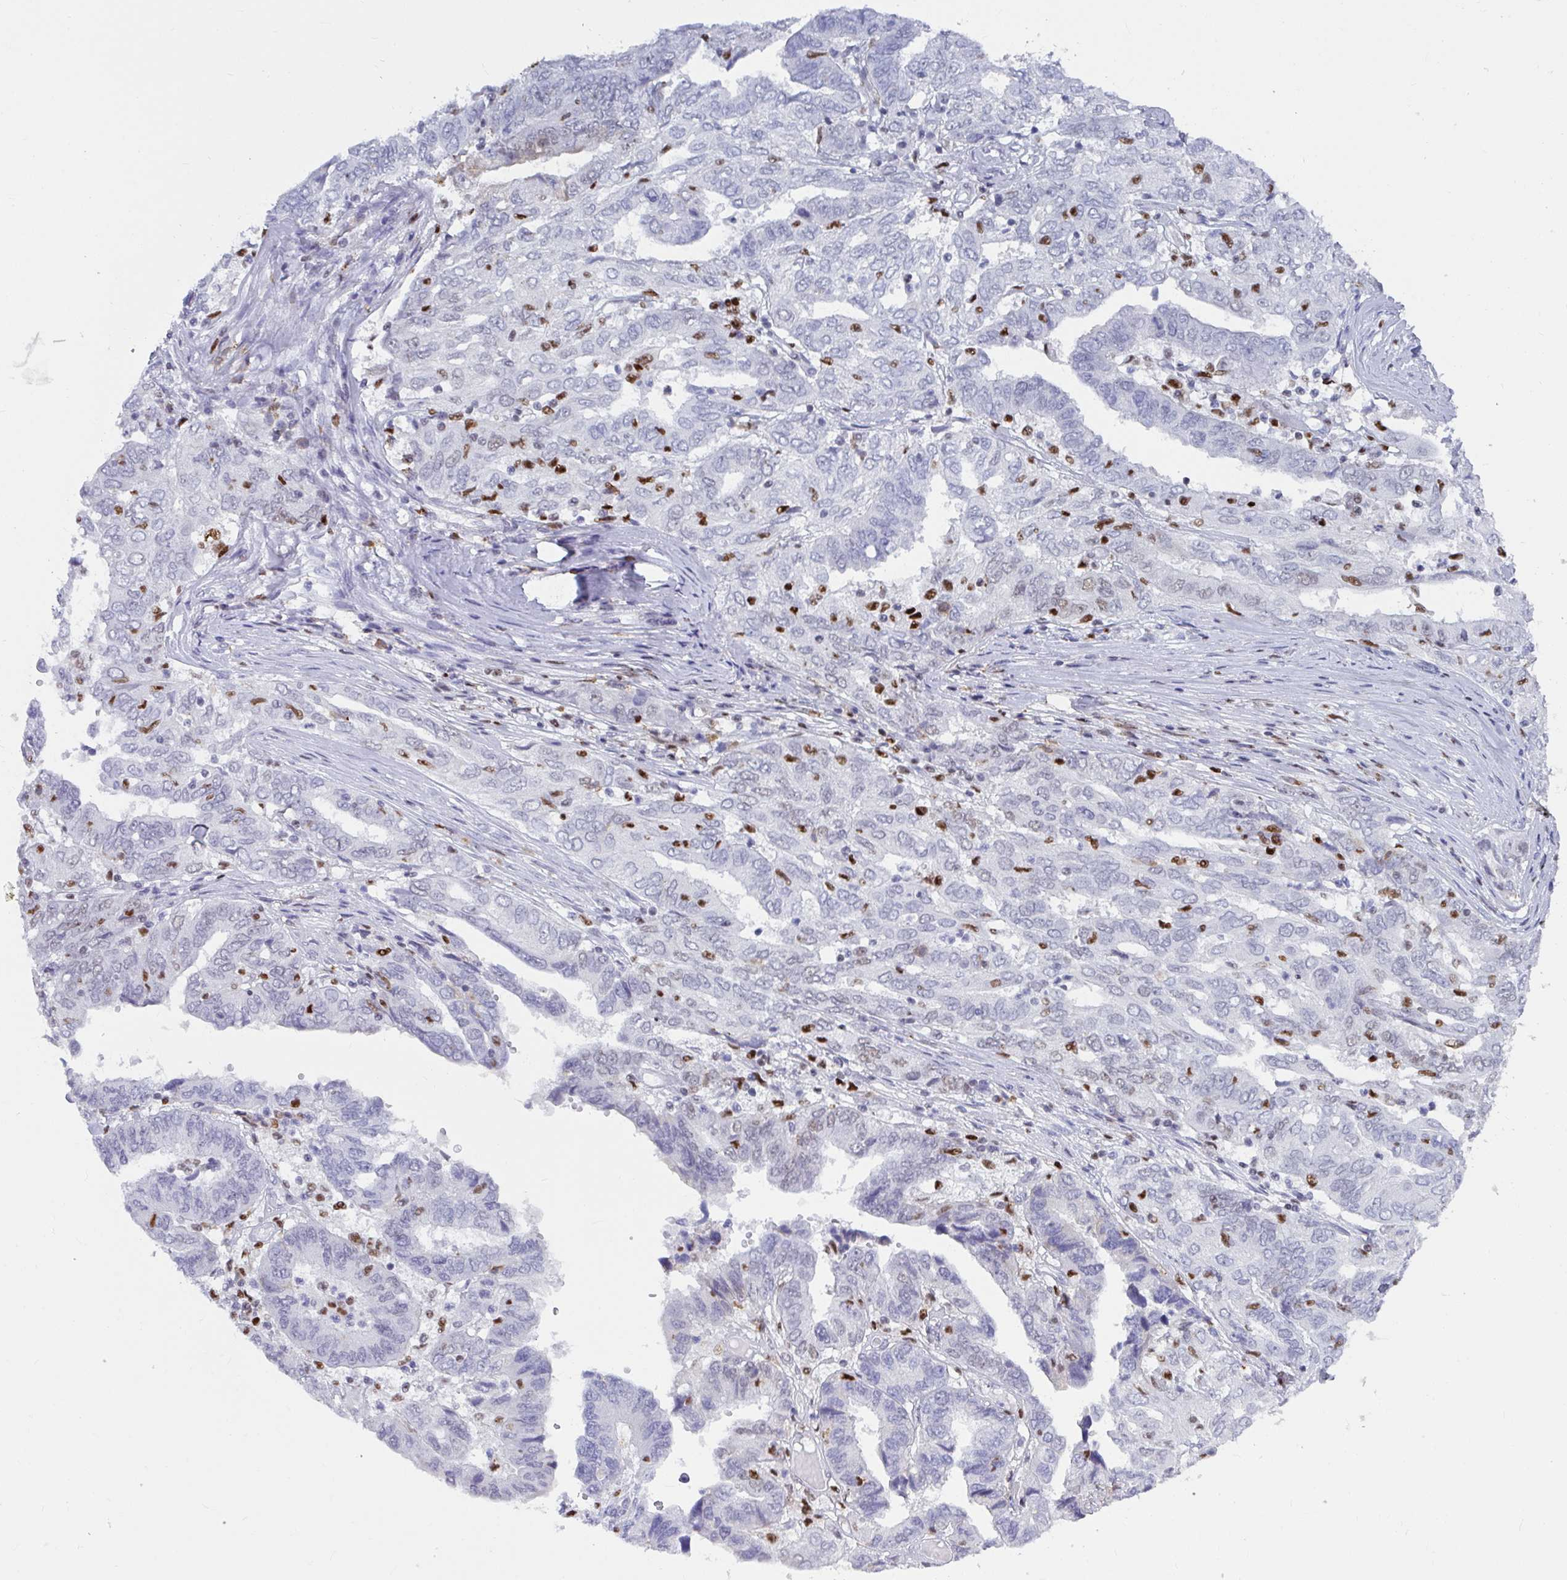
{"staining": {"intensity": "negative", "quantity": "none", "location": "none"}, "tissue": "ovarian cancer", "cell_type": "Tumor cells", "image_type": "cancer", "snomed": [{"axis": "morphology", "description": "Cystadenocarcinoma, serous, NOS"}, {"axis": "topography", "description": "Ovary"}], "caption": "Immunohistochemistry histopathology image of neoplastic tissue: human ovarian cancer stained with DAB reveals no significant protein positivity in tumor cells.", "gene": "ZNF586", "patient": {"sex": "female", "age": 79}}